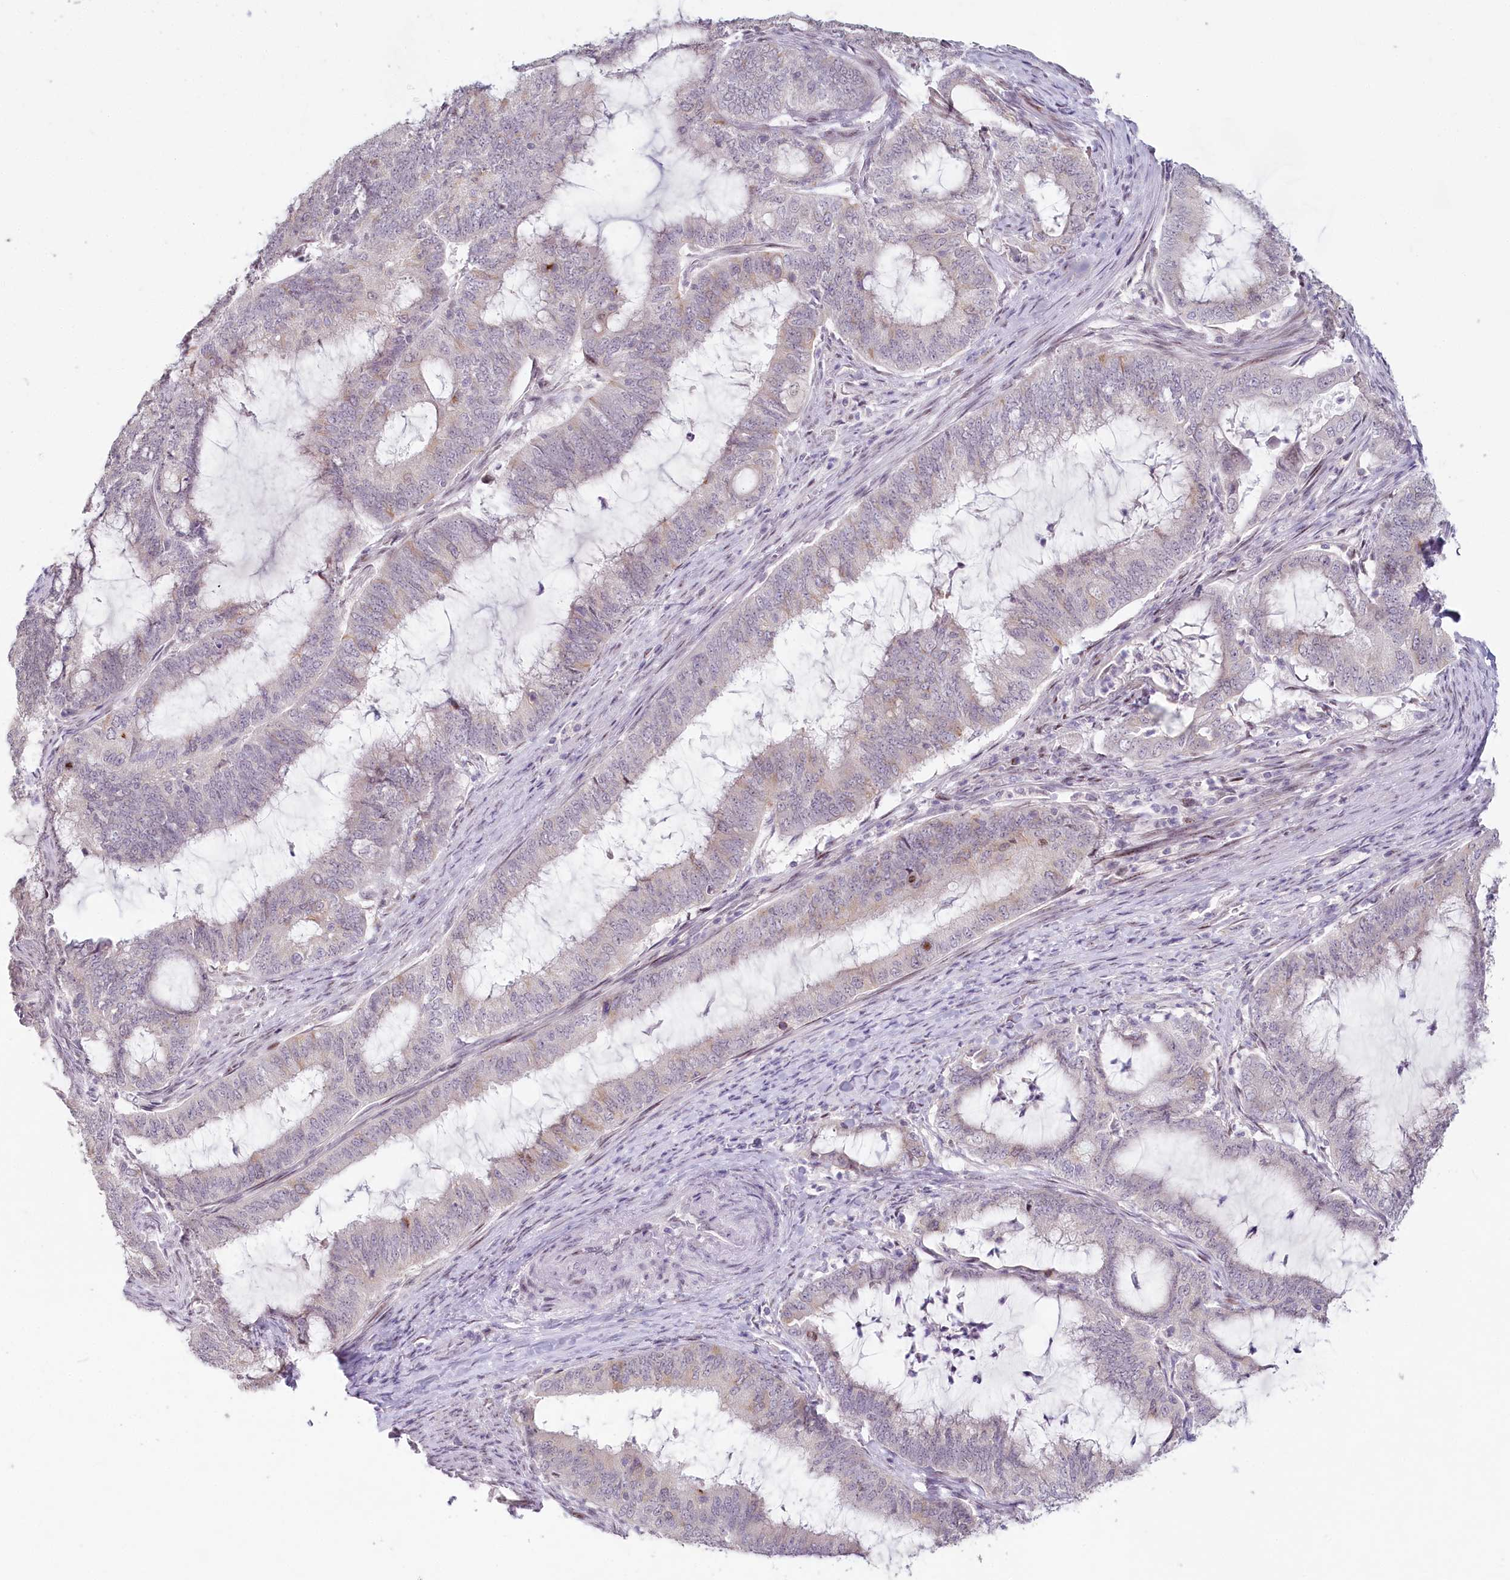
{"staining": {"intensity": "negative", "quantity": "none", "location": "none"}, "tissue": "endometrial cancer", "cell_type": "Tumor cells", "image_type": "cancer", "snomed": [{"axis": "morphology", "description": "Adenocarcinoma, NOS"}, {"axis": "topography", "description": "Endometrium"}], "caption": "This is a photomicrograph of IHC staining of endometrial cancer, which shows no positivity in tumor cells.", "gene": "HPD", "patient": {"sex": "female", "age": 51}}